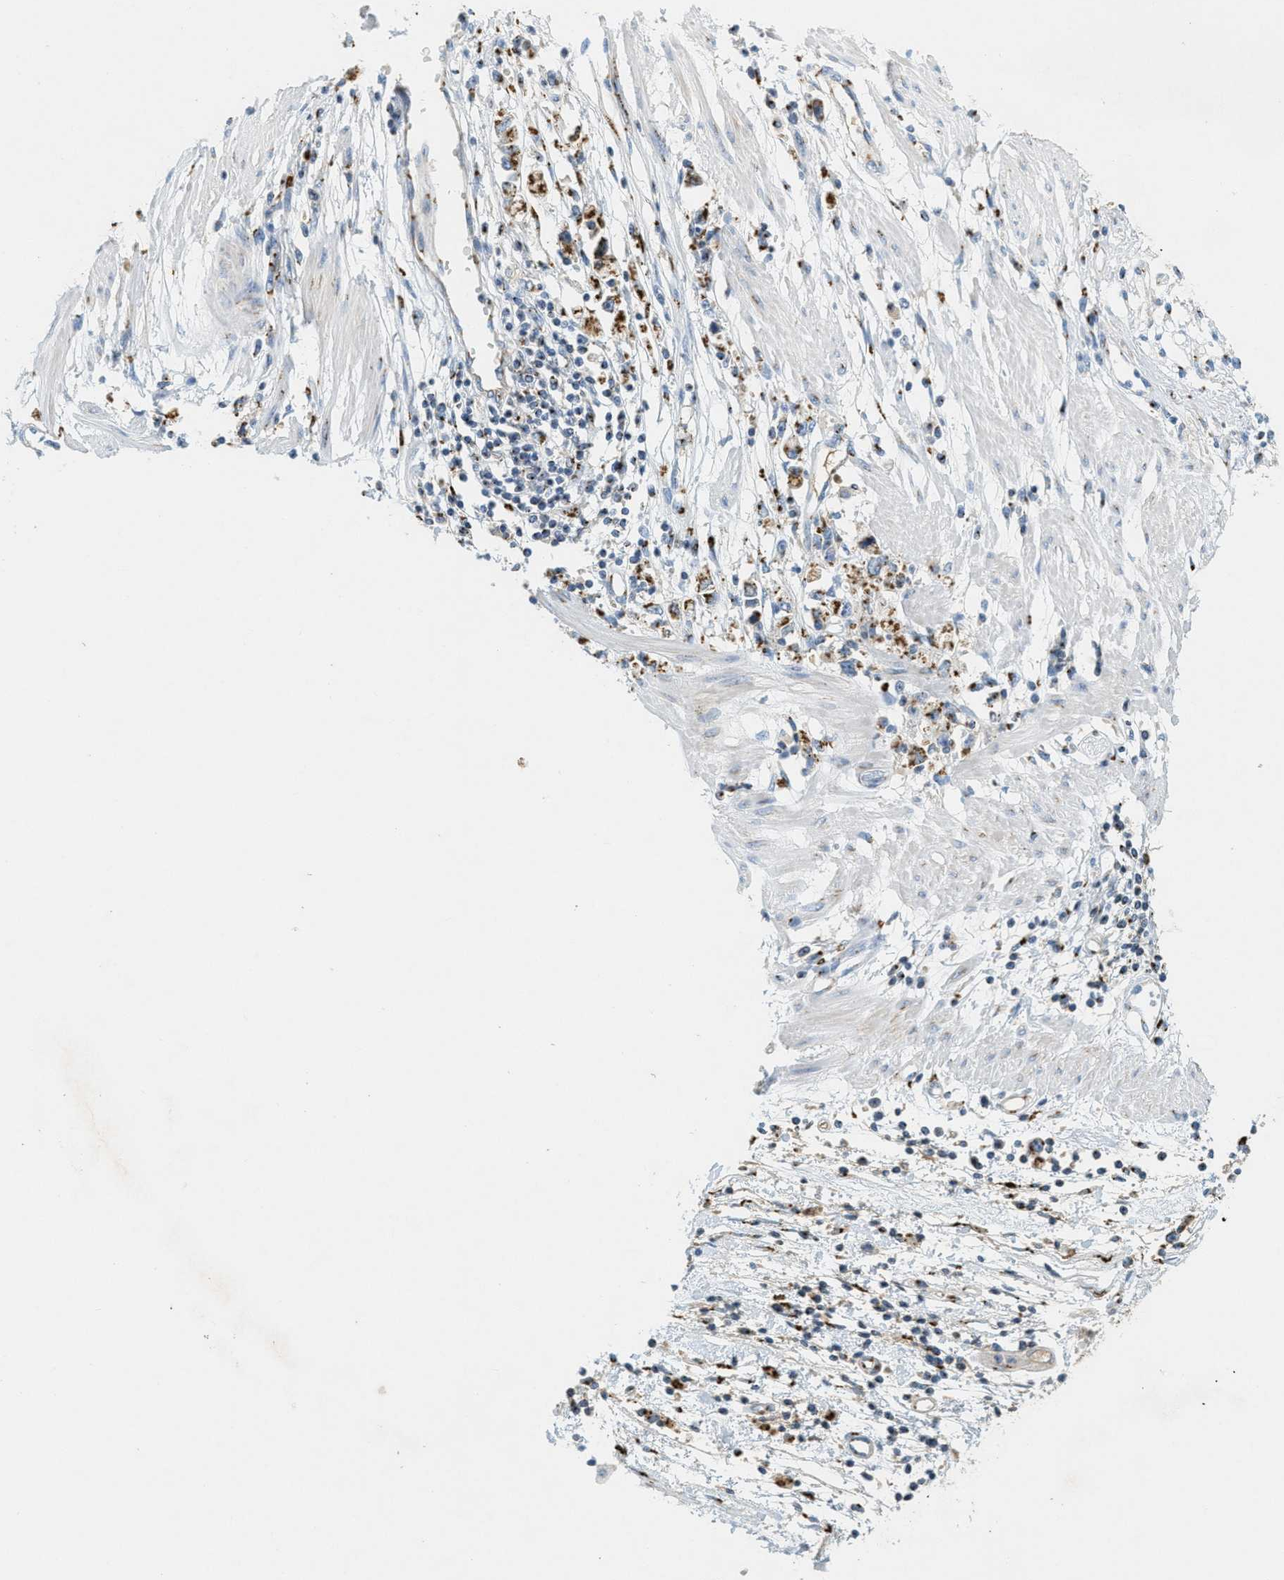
{"staining": {"intensity": "moderate", "quantity": ">75%", "location": "cytoplasmic/membranous"}, "tissue": "stomach cancer", "cell_type": "Tumor cells", "image_type": "cancer", "snomed": [{"axis": "morphology", "description": "Adenocarcinoma, NOS"}, {"axis": "topography", "description": "Stomach"}], "caption": "Moderate cytoplasmic/membranous expression is seen in approximately >75% of tumor cells in stomach cancer (adenocarcinoma).", "gene": "ENTPD4", "patient": {"sex": "female", "age": 59}}